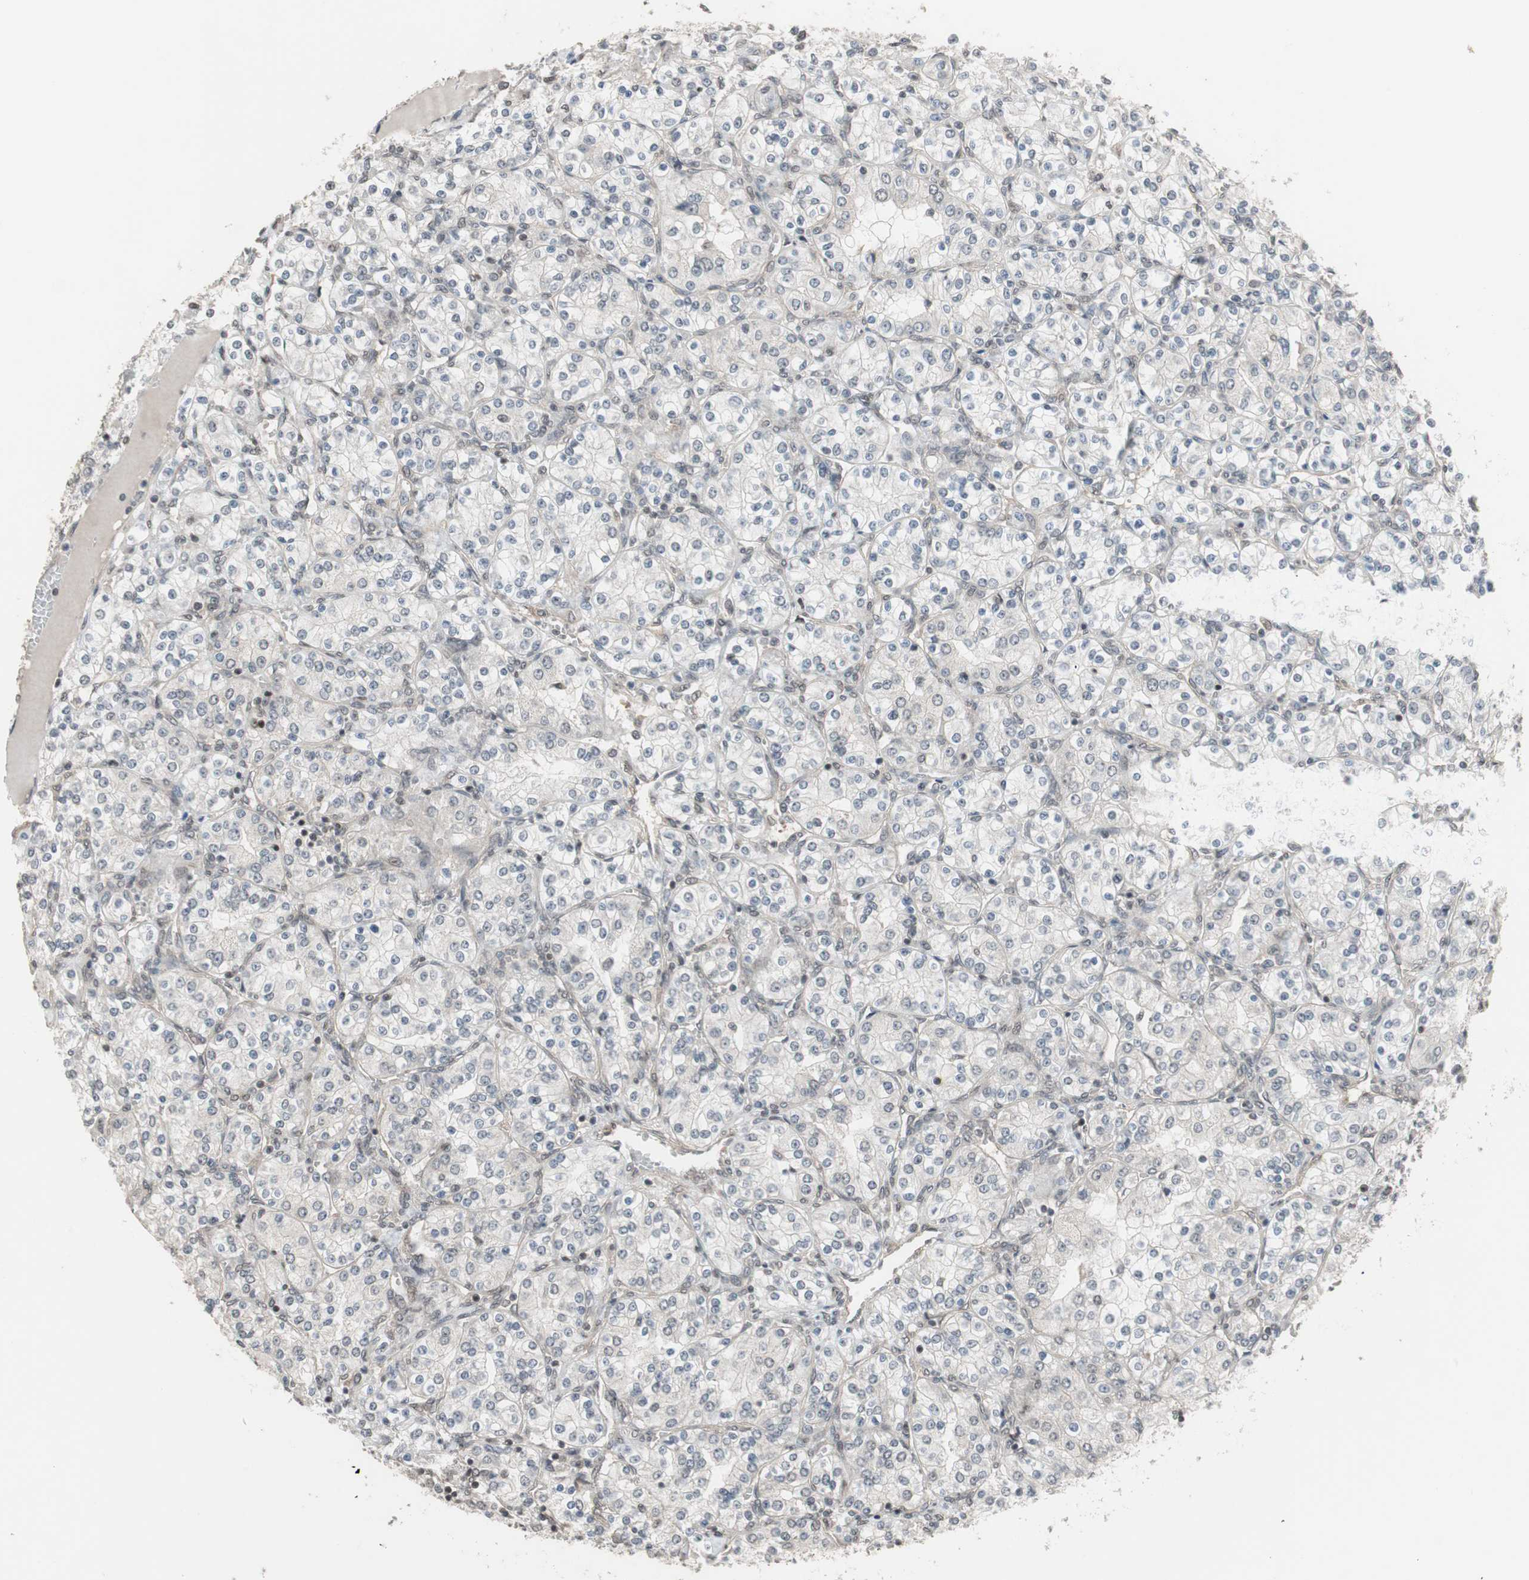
{"staining": {"intensity": "weak", "quantity": "<25%", "location": "nuclear"}, "tissue": "renal cancer", "cell_type": "Tumor cells", "image_type": "cancer", "snomed": [{"axis": "morphology", "description": "Adenocarcinoma, NOS"}, {"axis": "topography", "description": "Kidney"}], "caption": "Tumor cells show no significant staining in renal cancer.", "gene": "DRAP1", "patient": {"sex": "male", "age": 77}}